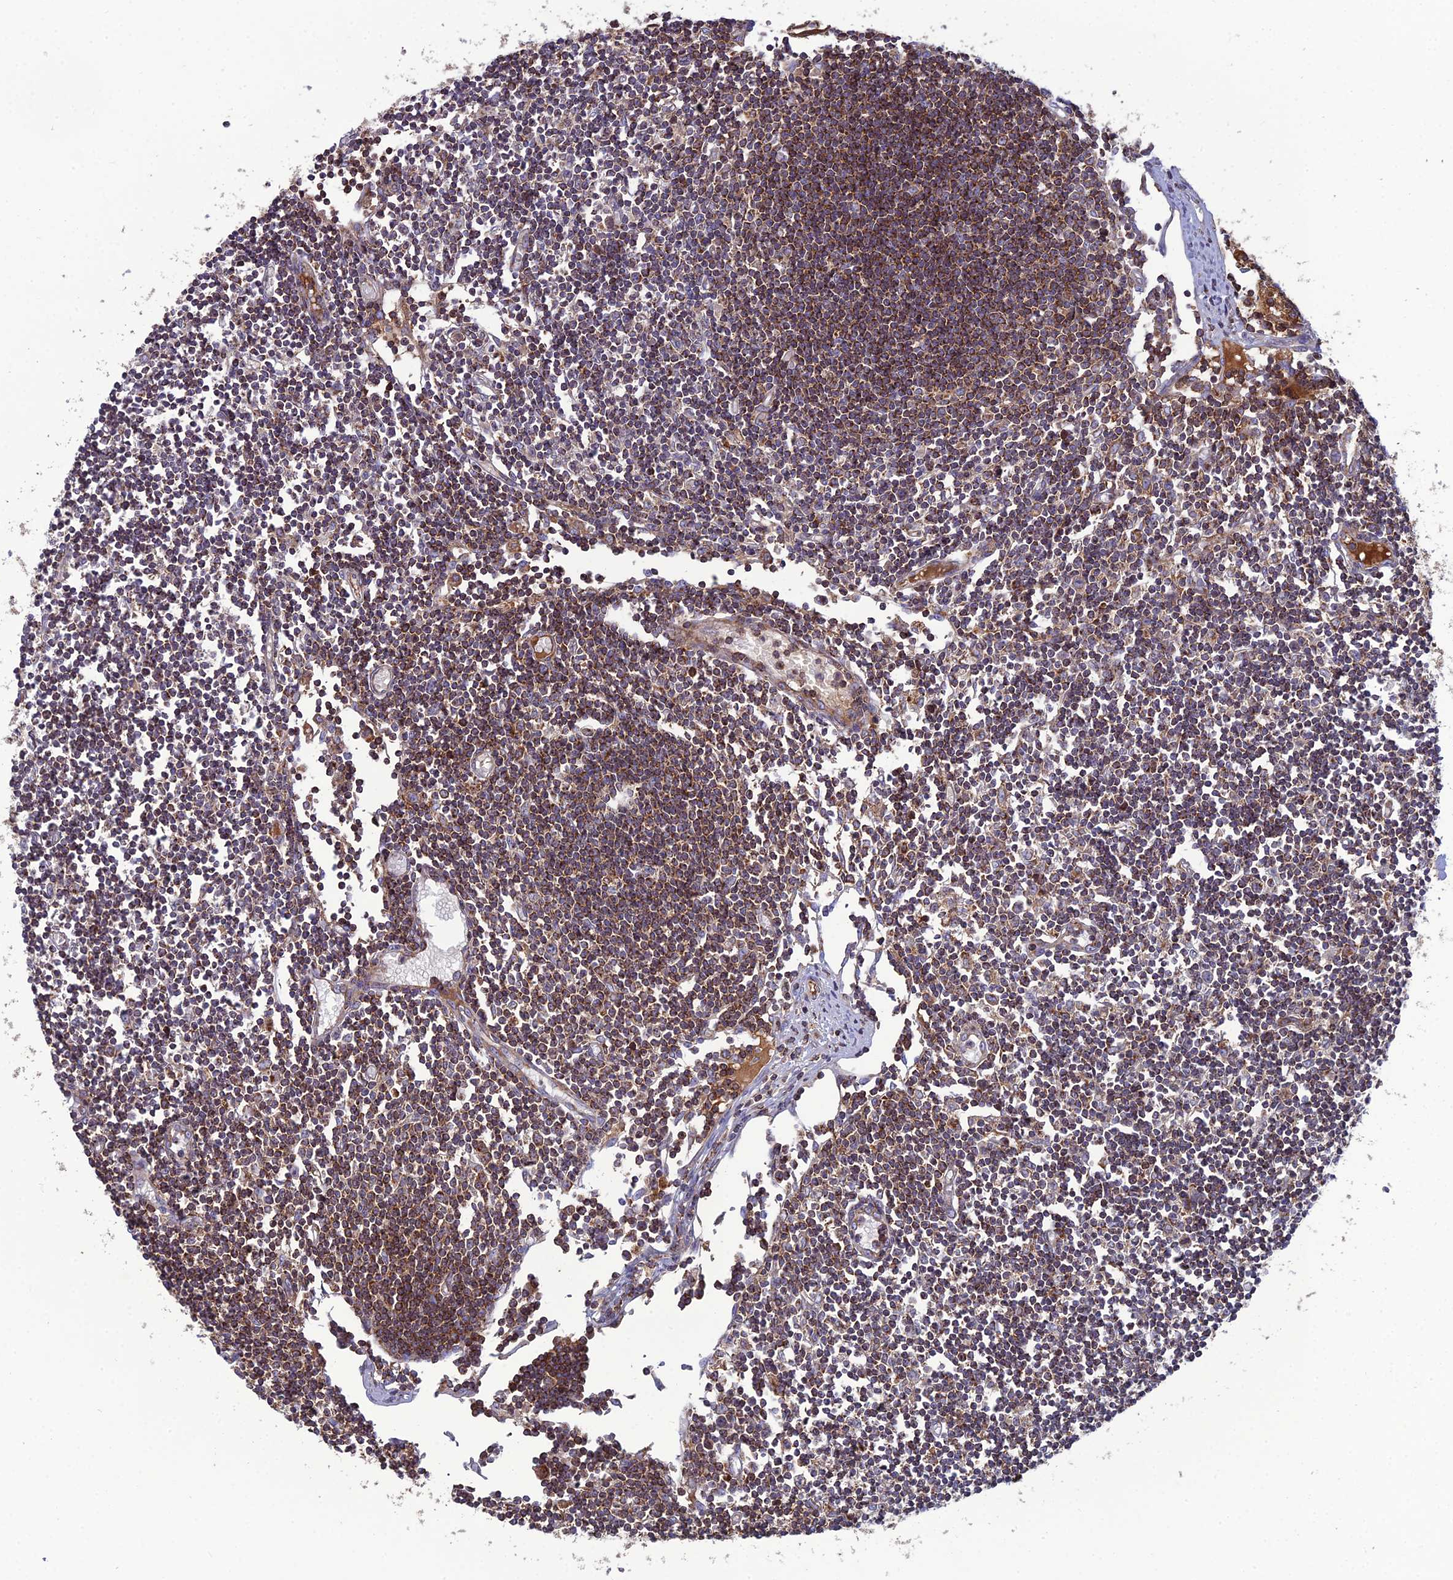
{"staining": {"intensity": "strong", "quantity": ">75%", "location": "cytoplasmic/membranous"}, "tissue": "lymph node", "cell_type": "Germinal center cells", "image_type": "normal", "snomed": [{"axis": "morphology", "description": "Normal tissue, NOS"}, {"axis": "topography", "description": "Lymph node"}], "caption": "This micrograph exhibits IHC staining of unremarkable human lymph node, with high strong cytoplasmic/membranous positivity in approximately >75% of germinal center cells.", "gene": "LNPEP", "patient": {"sex": "female", "age": 11}}